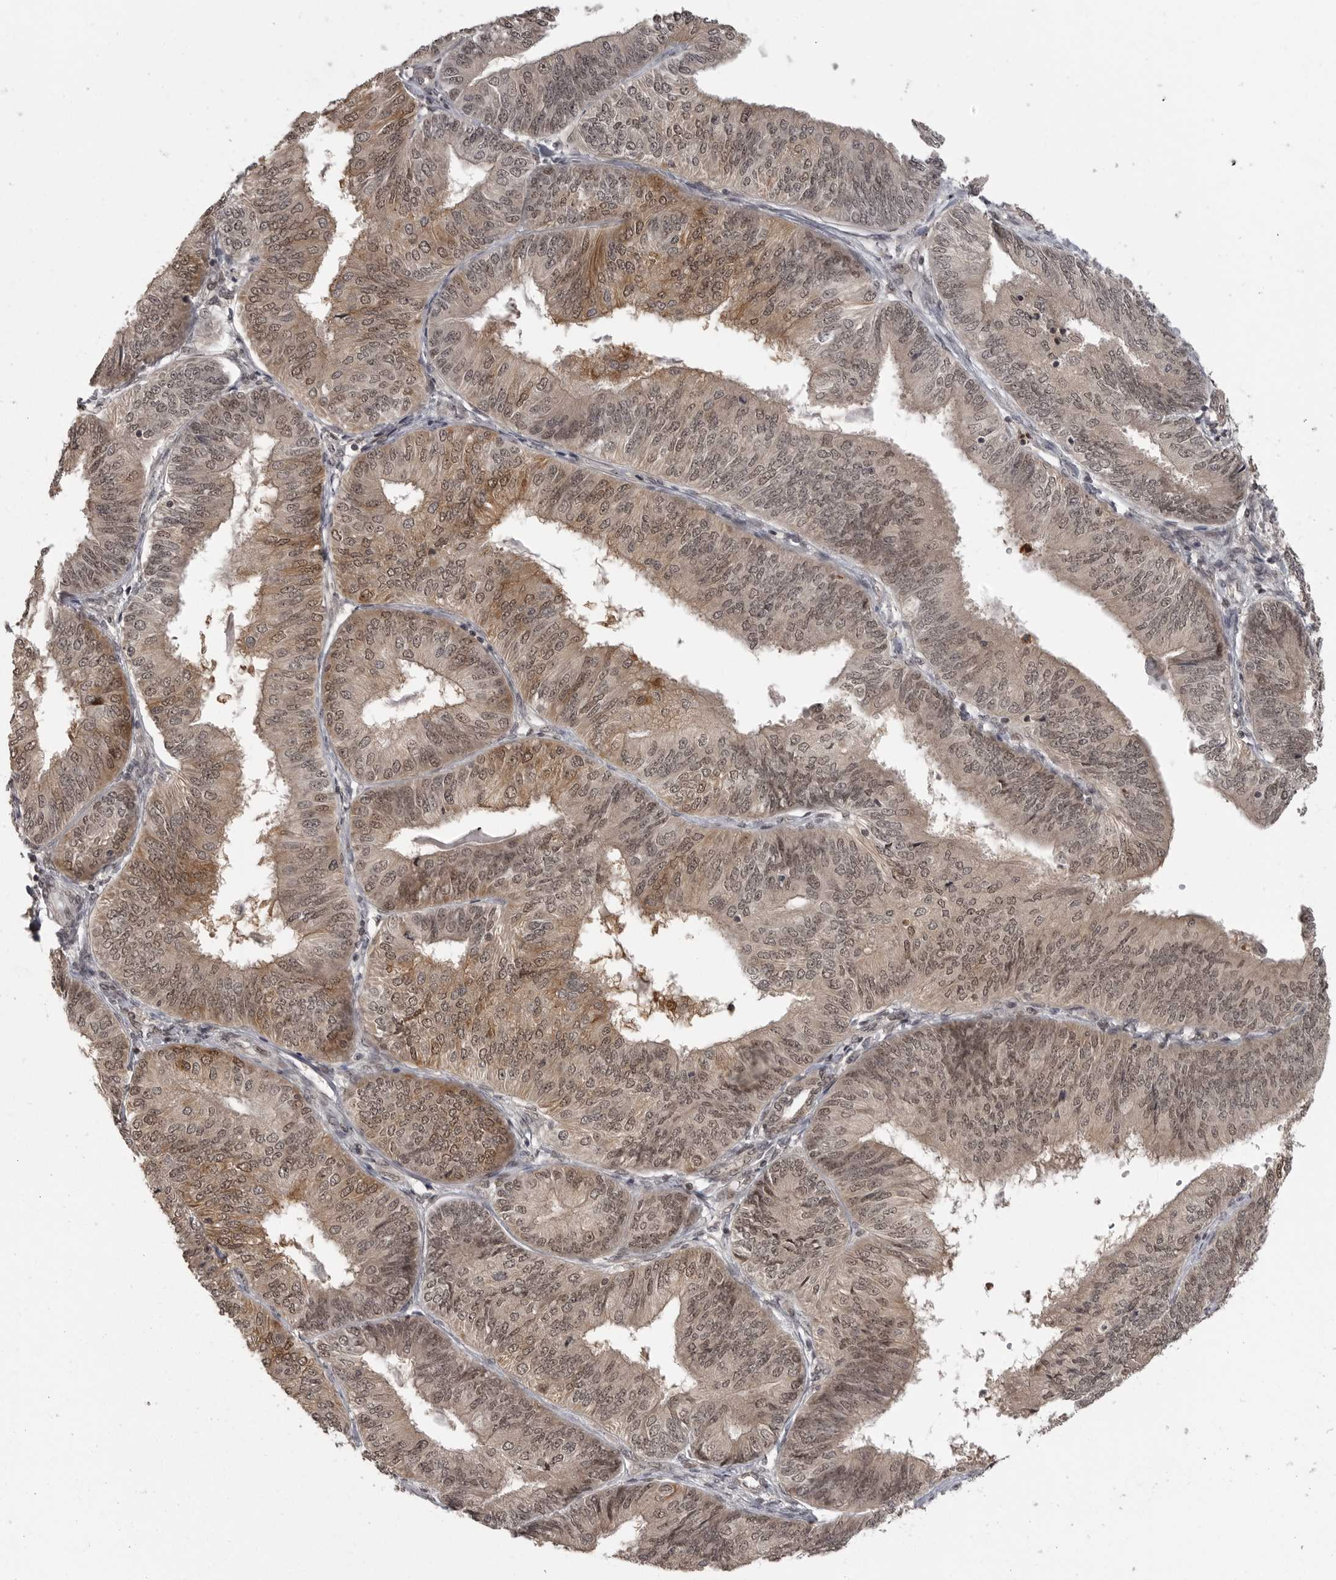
{"staining": {"intensity": "moderate", "quantity": "25%-75%", "location": "cytoplasmic/membranous,nuclear"}, "tissue": "endometrial cancer", "cell_type": "Tumor cells", "image_type": "cancer", "snomed": [{"axis": "morphology", "description": "Adenocarcinoma, NOS"}, {"axis": "topography", "description": "Endometrium"}], "caption": "Brown immunohistochemical staining in human endometrial cancer shows moderate cytoplasmic/membranous and nuclear positivity in about 25%-75% of tumor cells.", "gene": "PEG3", "patient": {"sex": "female", "age": 58}}